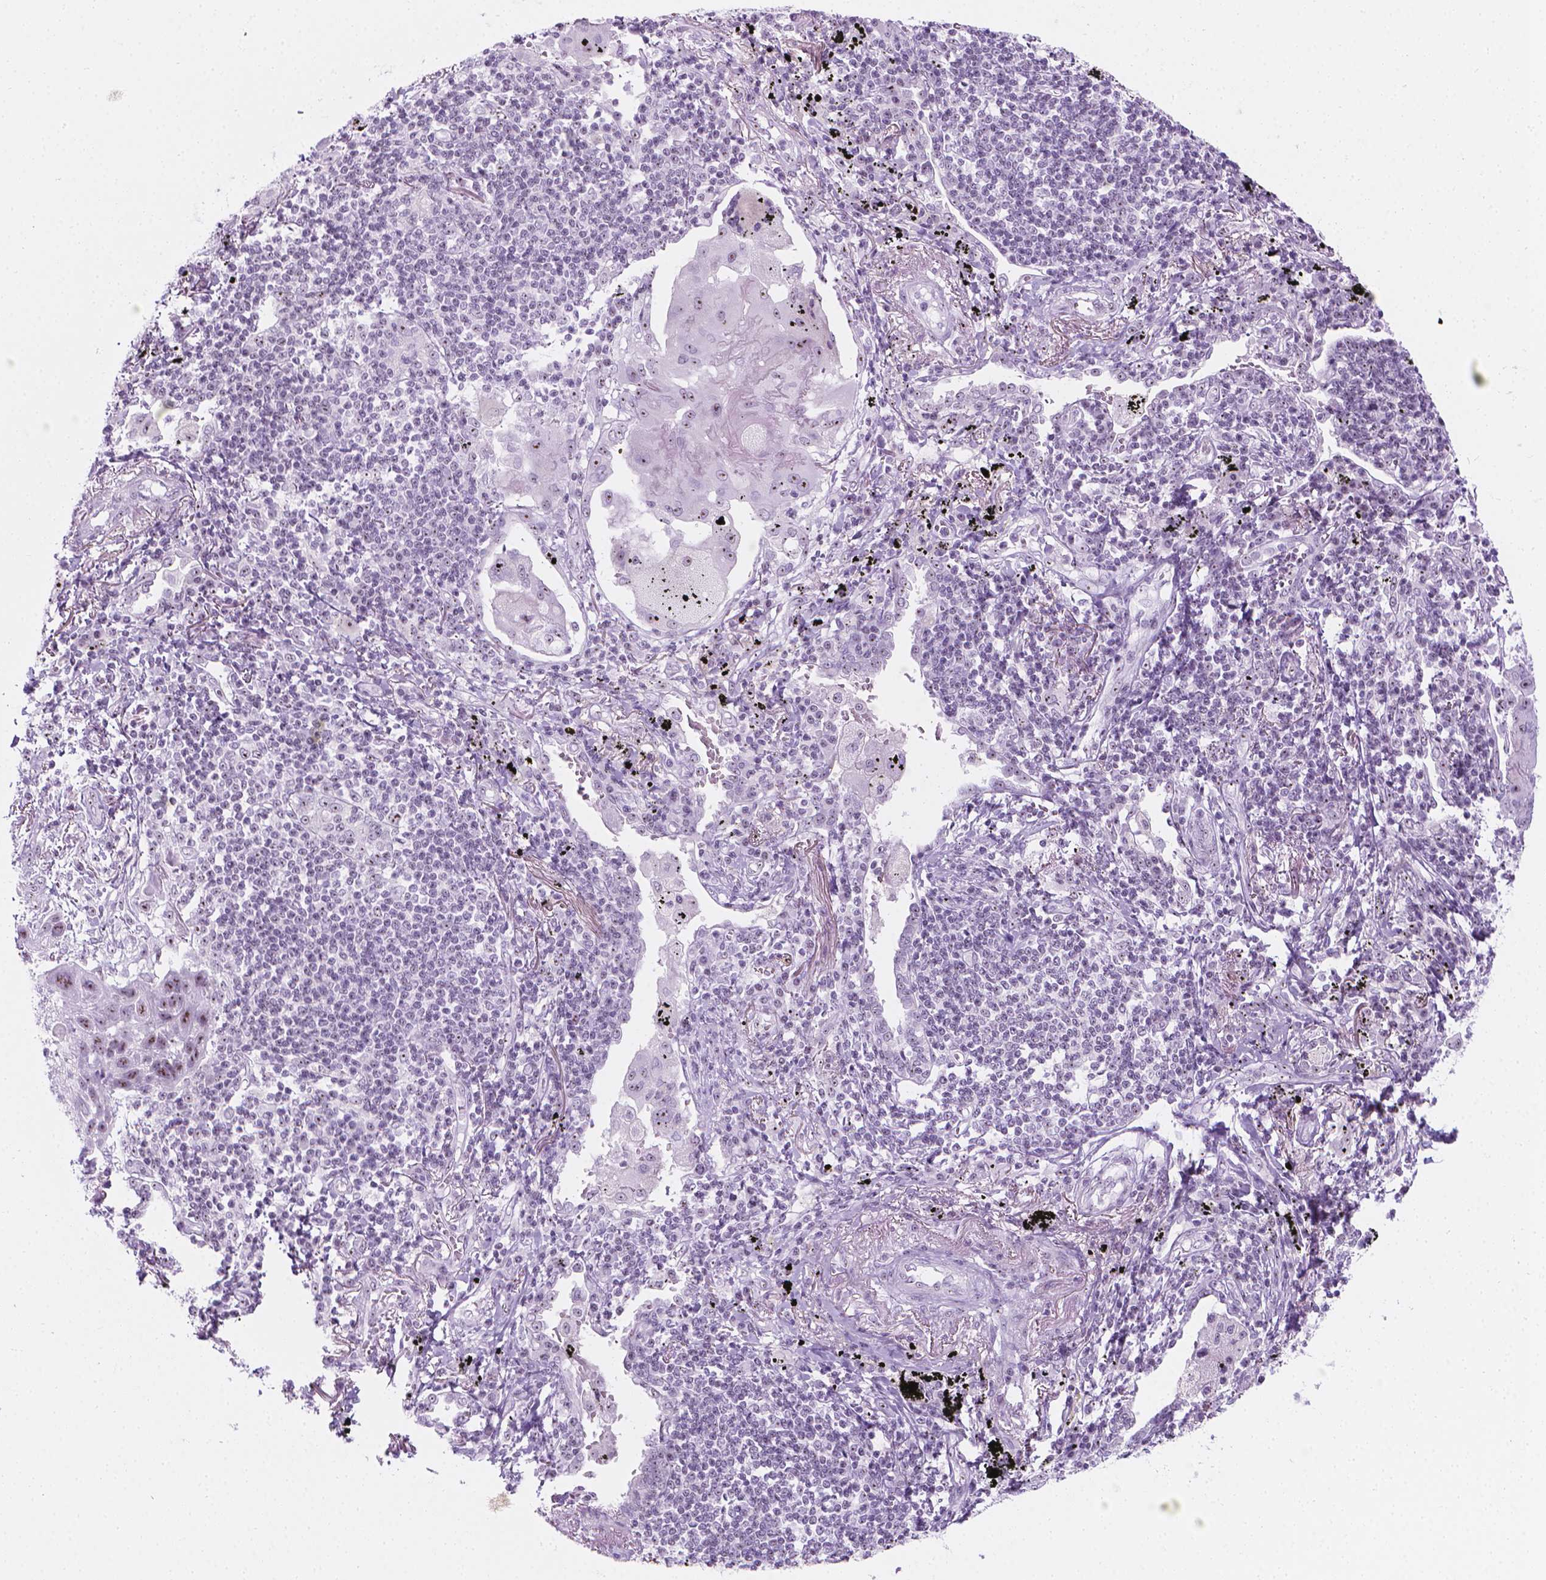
{"staining": {"intensity": "moderate", "quantity": "<25%", "location": "nuclear"}, "tissue": "lung cancer", "cell_type": "Tumor cells", "image_type": "cancer", "snomed": [{"axis": "morphology", "description": "Squamous cell carcinoma, NOS"}, {"axis": "topography", "description": "Lung"}], "caption": "The image demonstrates immunohistochemical staining of squamous cell carcinoma (lung). There is moderate nuclear positivity is appreciated in about <25% of tumor cells.", "gene": "NOL7", "patient": {"sex": "male", "age": 78}}